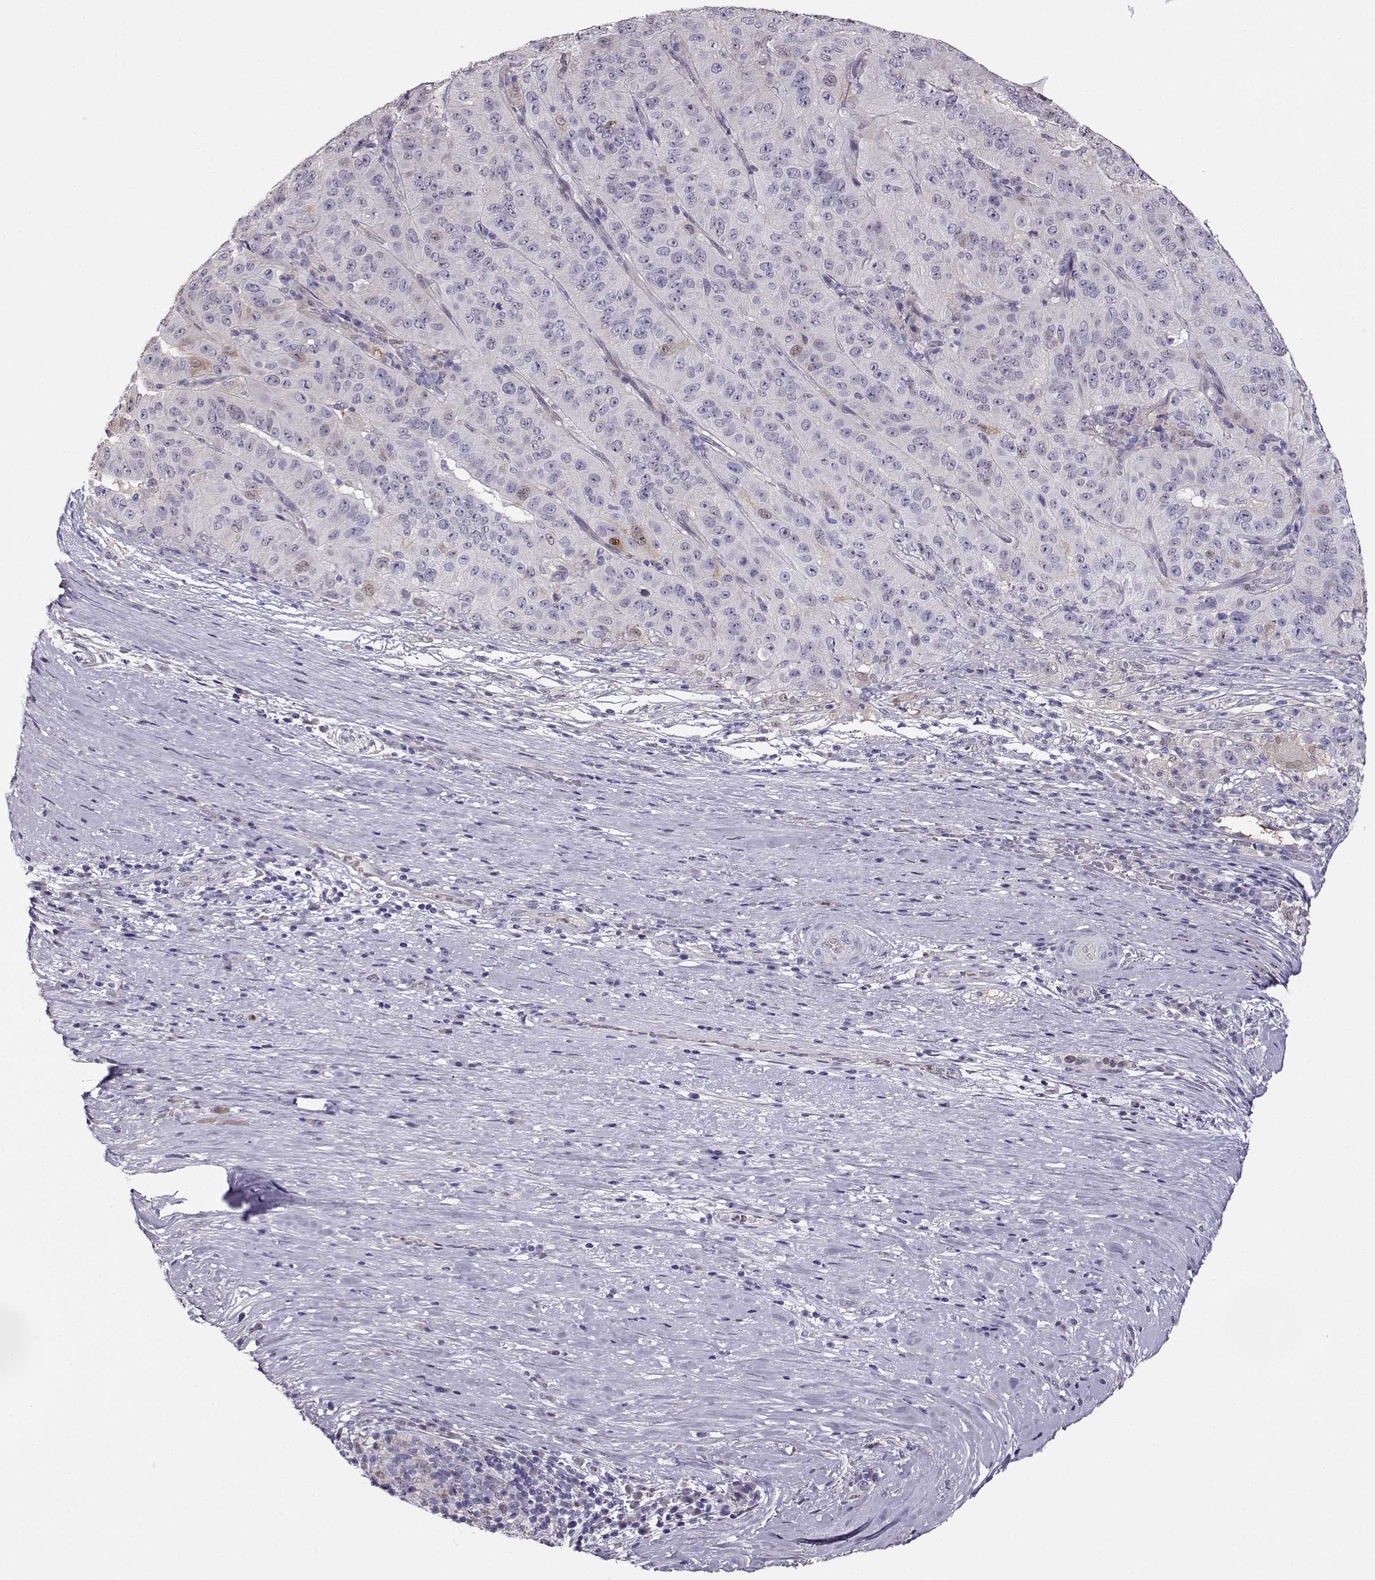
{"staining": {"intensity": "negative", "quantity": "none", "location": "none"}, "tissue": "pancreatic cancer", "cell_type": "Tumor cells", "image_type": "cancer", "snomed": [{"axis": "morphology", "description": "Adenocarcinoma, NOS"}, {"axis": "topography", "description": "Pancreas"}], "caption": "An image of human pancreatic adenocarcinoma is negative for staining in tumor cells.", "gene": "CCR8", "patient": {"sex": "male", "age": 63}}